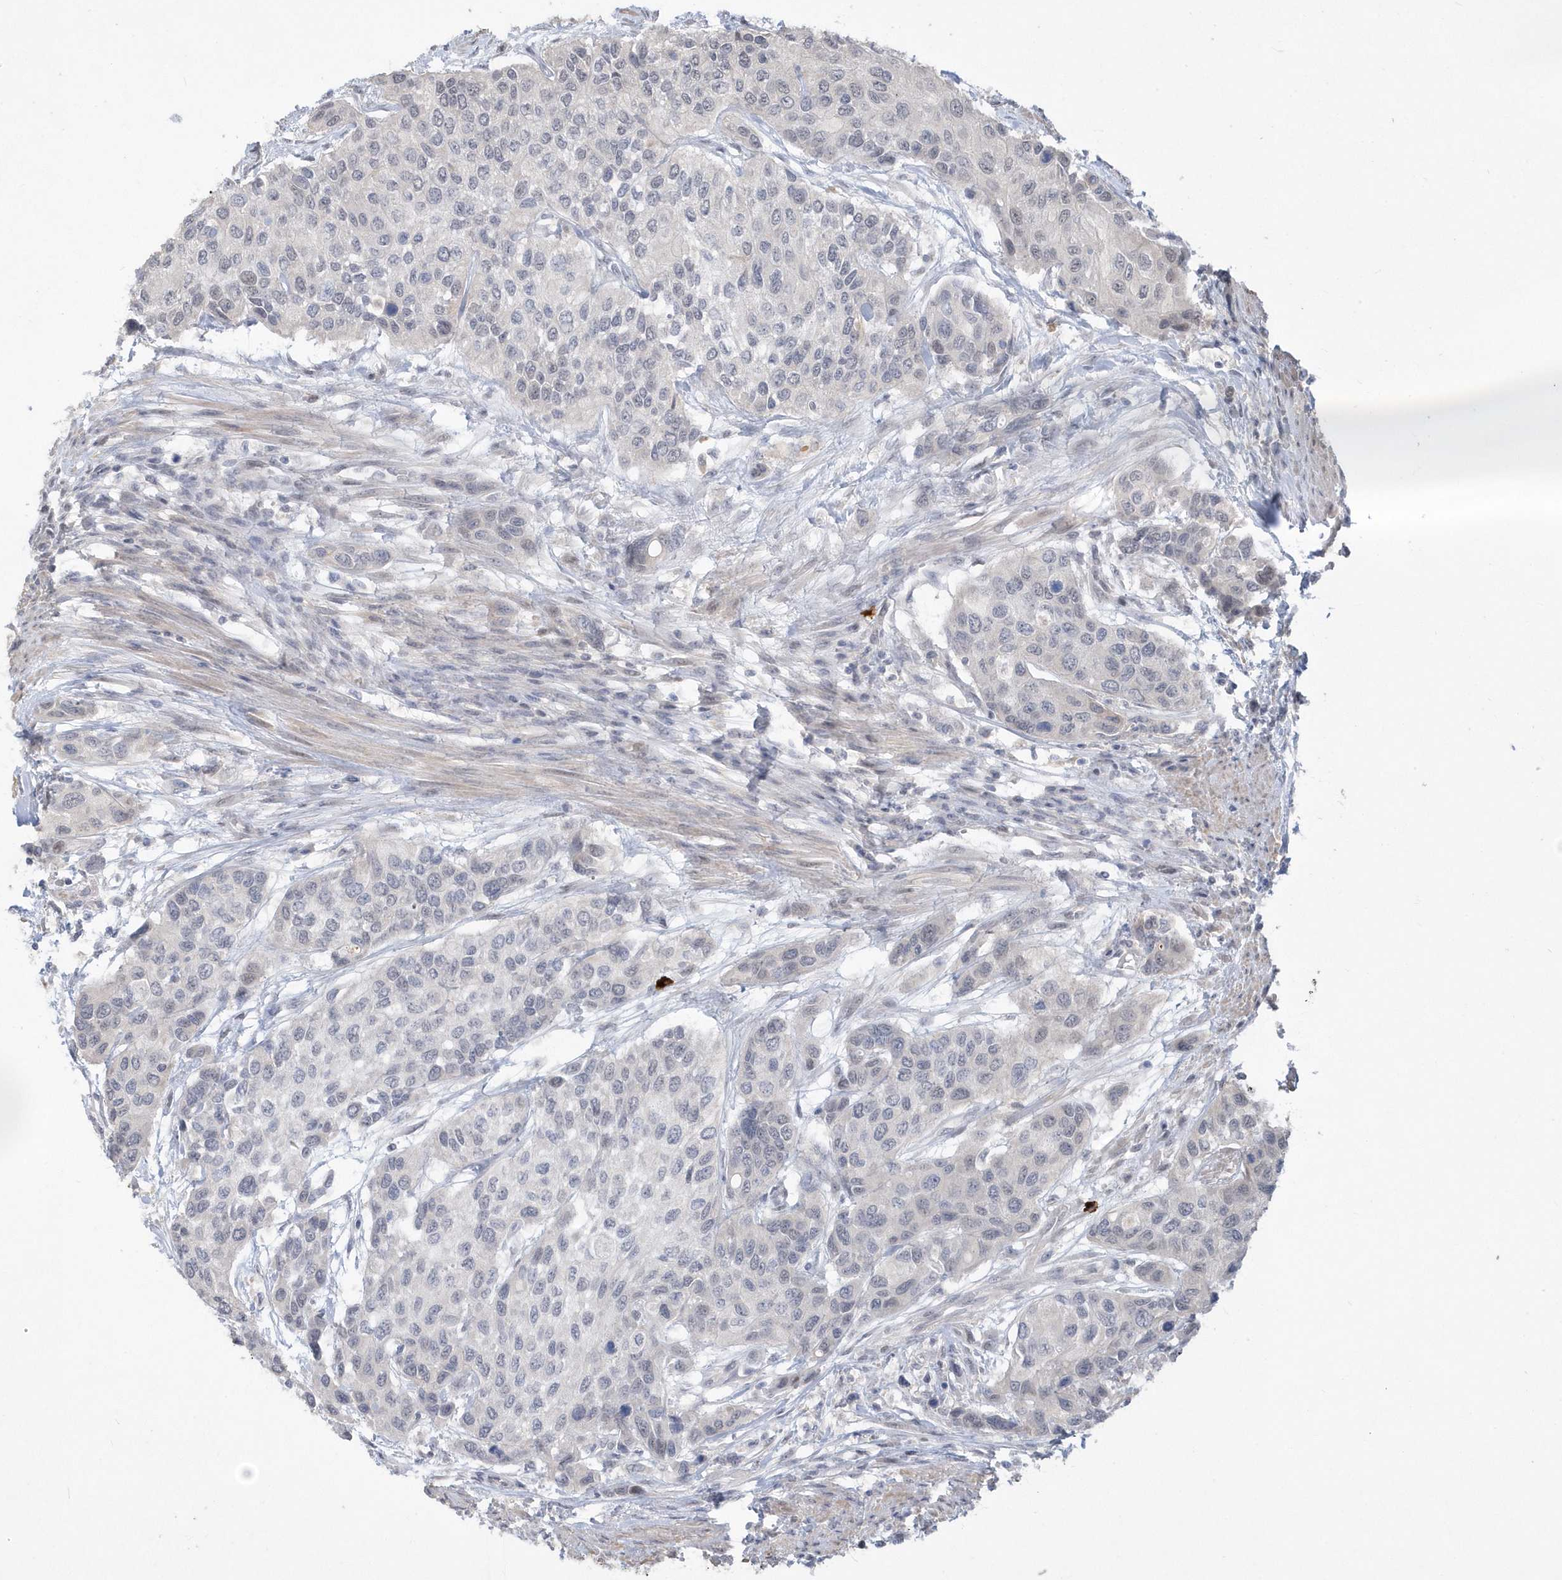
{"staining": {"intensity": "negative", "quantity": "none", "location": "none"}, "tissue": "urothelial cancer", "cell_type": "Tumor cells", "image_type": "cancer", "snomed": [{"axis": "morphology", "description": "Normal tissue, NOS"}, {"axis": "morphology", "description": "Urothelial carcinoma, High grade"}, {"axis": "topography", "description": "Vascular tissue"}, {"axis": "topography", "description": "Urinary bladder"}], "caption": "The micrograph displays no staining of tumor cells in urothelial cancer.", "gene": "TSPEAR", "patient": {"sex": "female", "age": 56}}